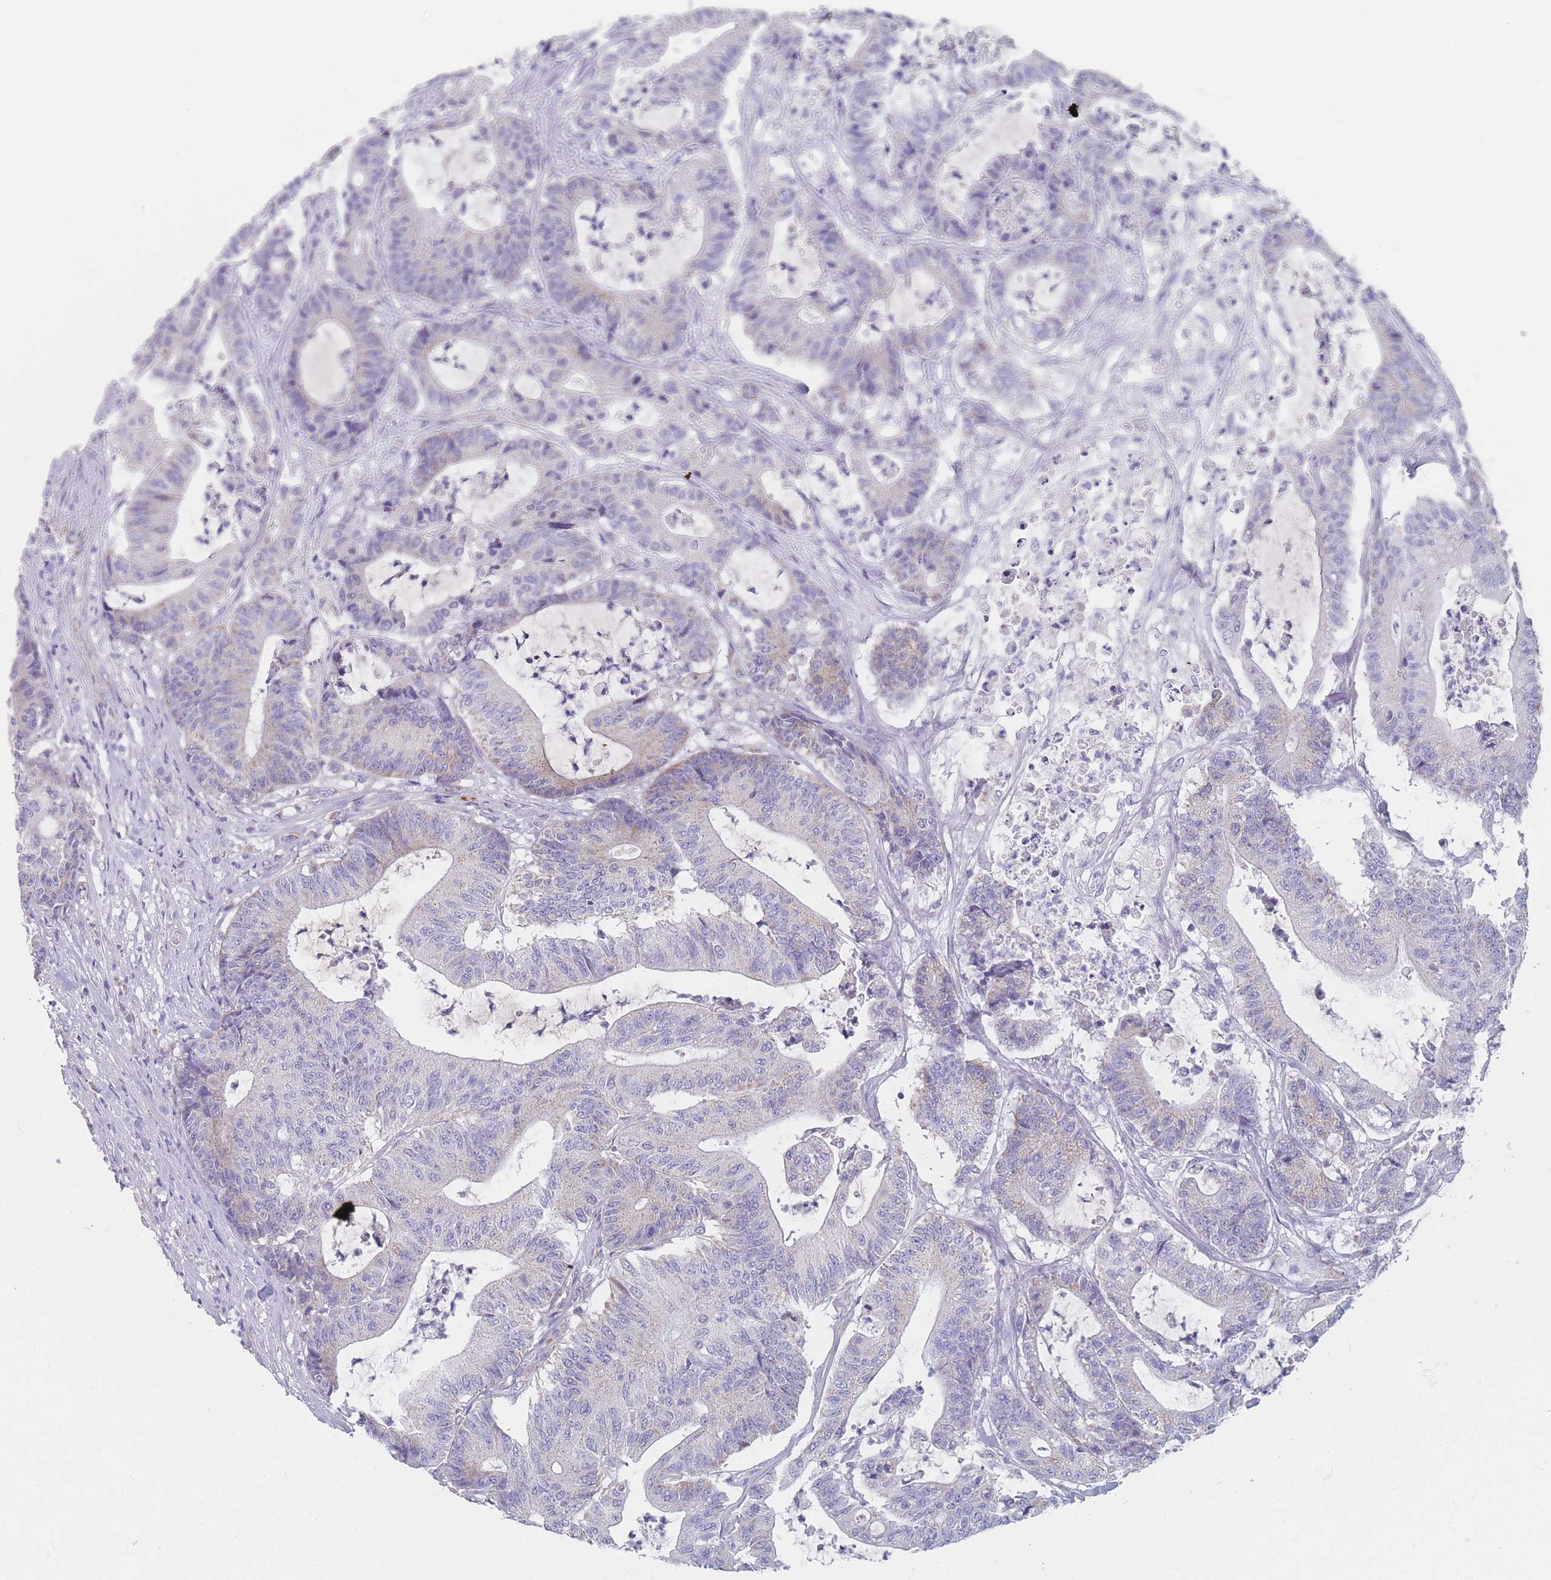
{"staining": {"intensity": "negative", "quantity": "none", "location": "none"}, "tissue": "colorectal cancer", "cell_type": "Tumor cells", "image_type": "cancer", "snomed": [{"axis": "morphology", "description": "Adenocarcinoma, NOS"}, {"axis": "topography", "description": "Colon"}], "caption": "A photomicrograph of colorectal cancer (adenocarcinoma) stained for a protein reveals no brown staining in tumor cells. The staining was performed using DAB (3,3'-diaminobenzidine) to visualize the protein expression in brown, while the nuclei were stained in blue with hematoxylin (Magnification: 20x).", "gene": "MRPS14", "patient": {"sex": "female", "age": 84}}